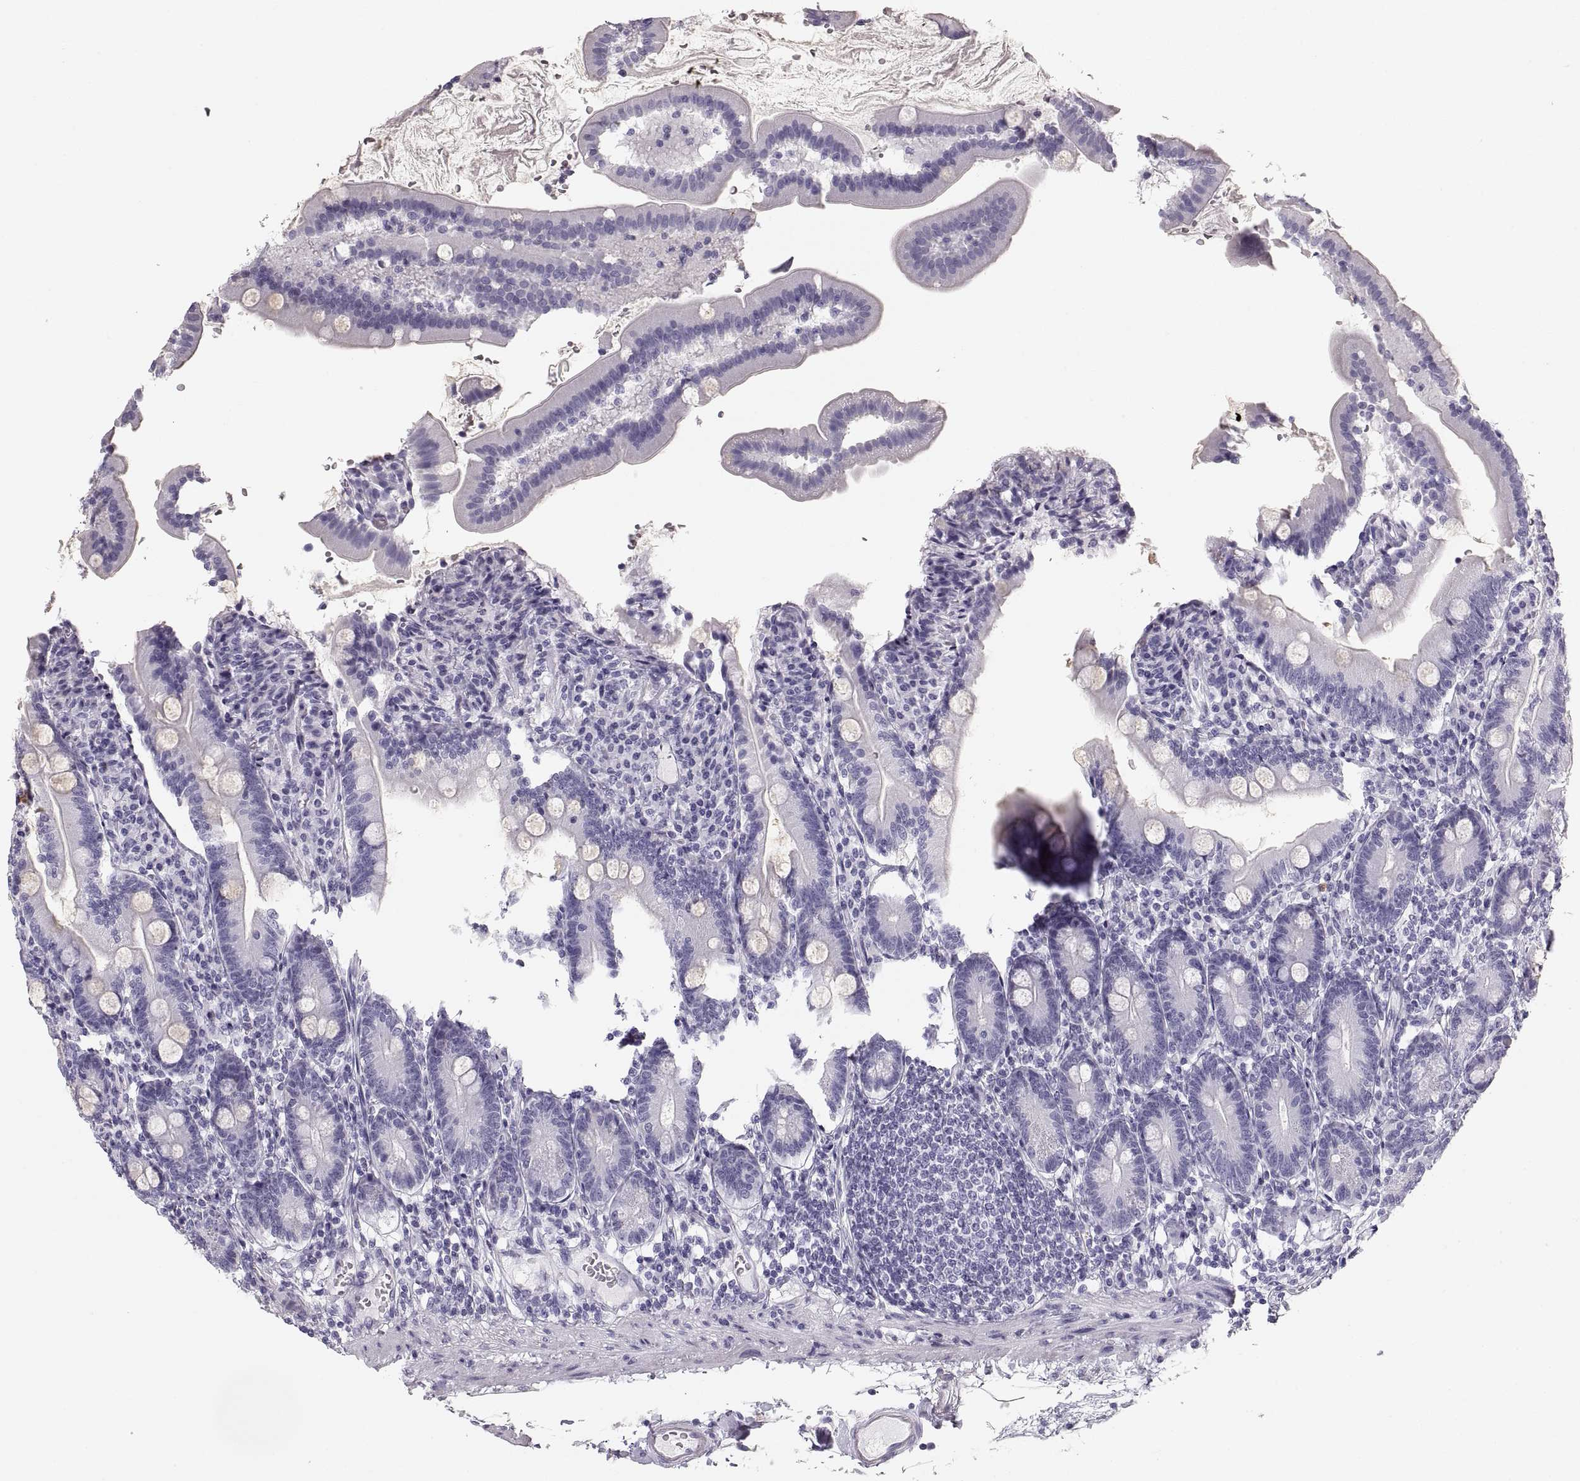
{"staining": {"intensity": "negative", "quantity": "none", "location": "none"}, "tissue": "duodenum", "cell_type": "Glandular cells", "image_type": "normal", "snomed": [{"axis": "morphology", "description": "Normal tissue, NOS"}, {"axis": "topography", "description": "Duodenum"}], "caption": "Immunohistochemical staining of normal human duodenum reveals no significant staining in glandular cells. (IHC, brightfield microscopy, high magnification).", "gene": "CRYAA", "patient": {"sex": "female", "age": 67}}